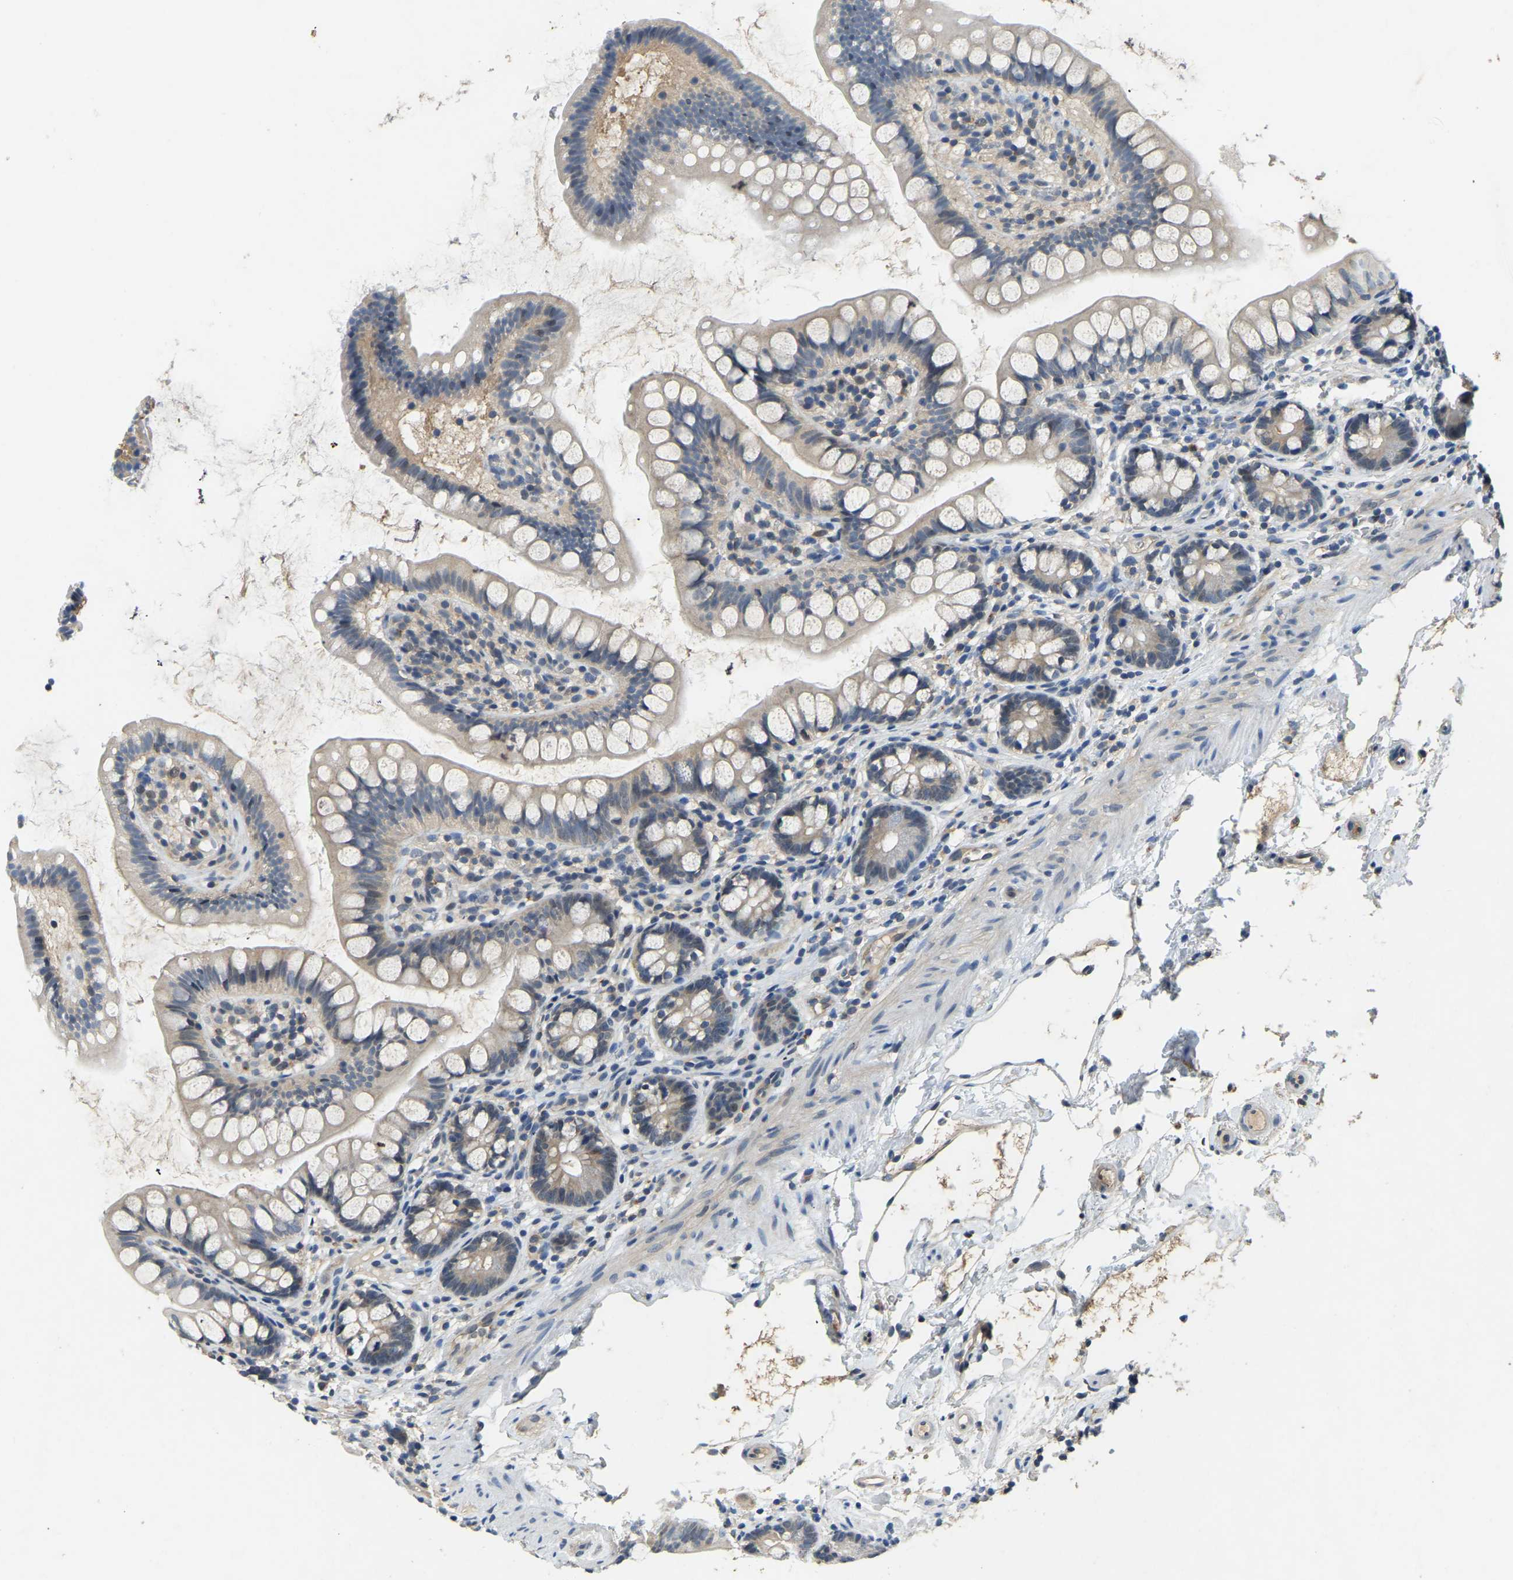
{"staining": {"intensity": "negative", "quantity": "none", "location": "none"}, "tissue": "small intestine", "cell_type": "Glandular cells", "image_type": "normal", "snomed": [{"axis": "morphology", "description": "Normal tissue, NOS"}, {"axis": "topography", "description": "Small intestine"}], "caption": "Glandular cells show no significant protein expression in normal small intestine.", "gene": "AHNAK", "patient": {"sex": "female", "age": 84}}